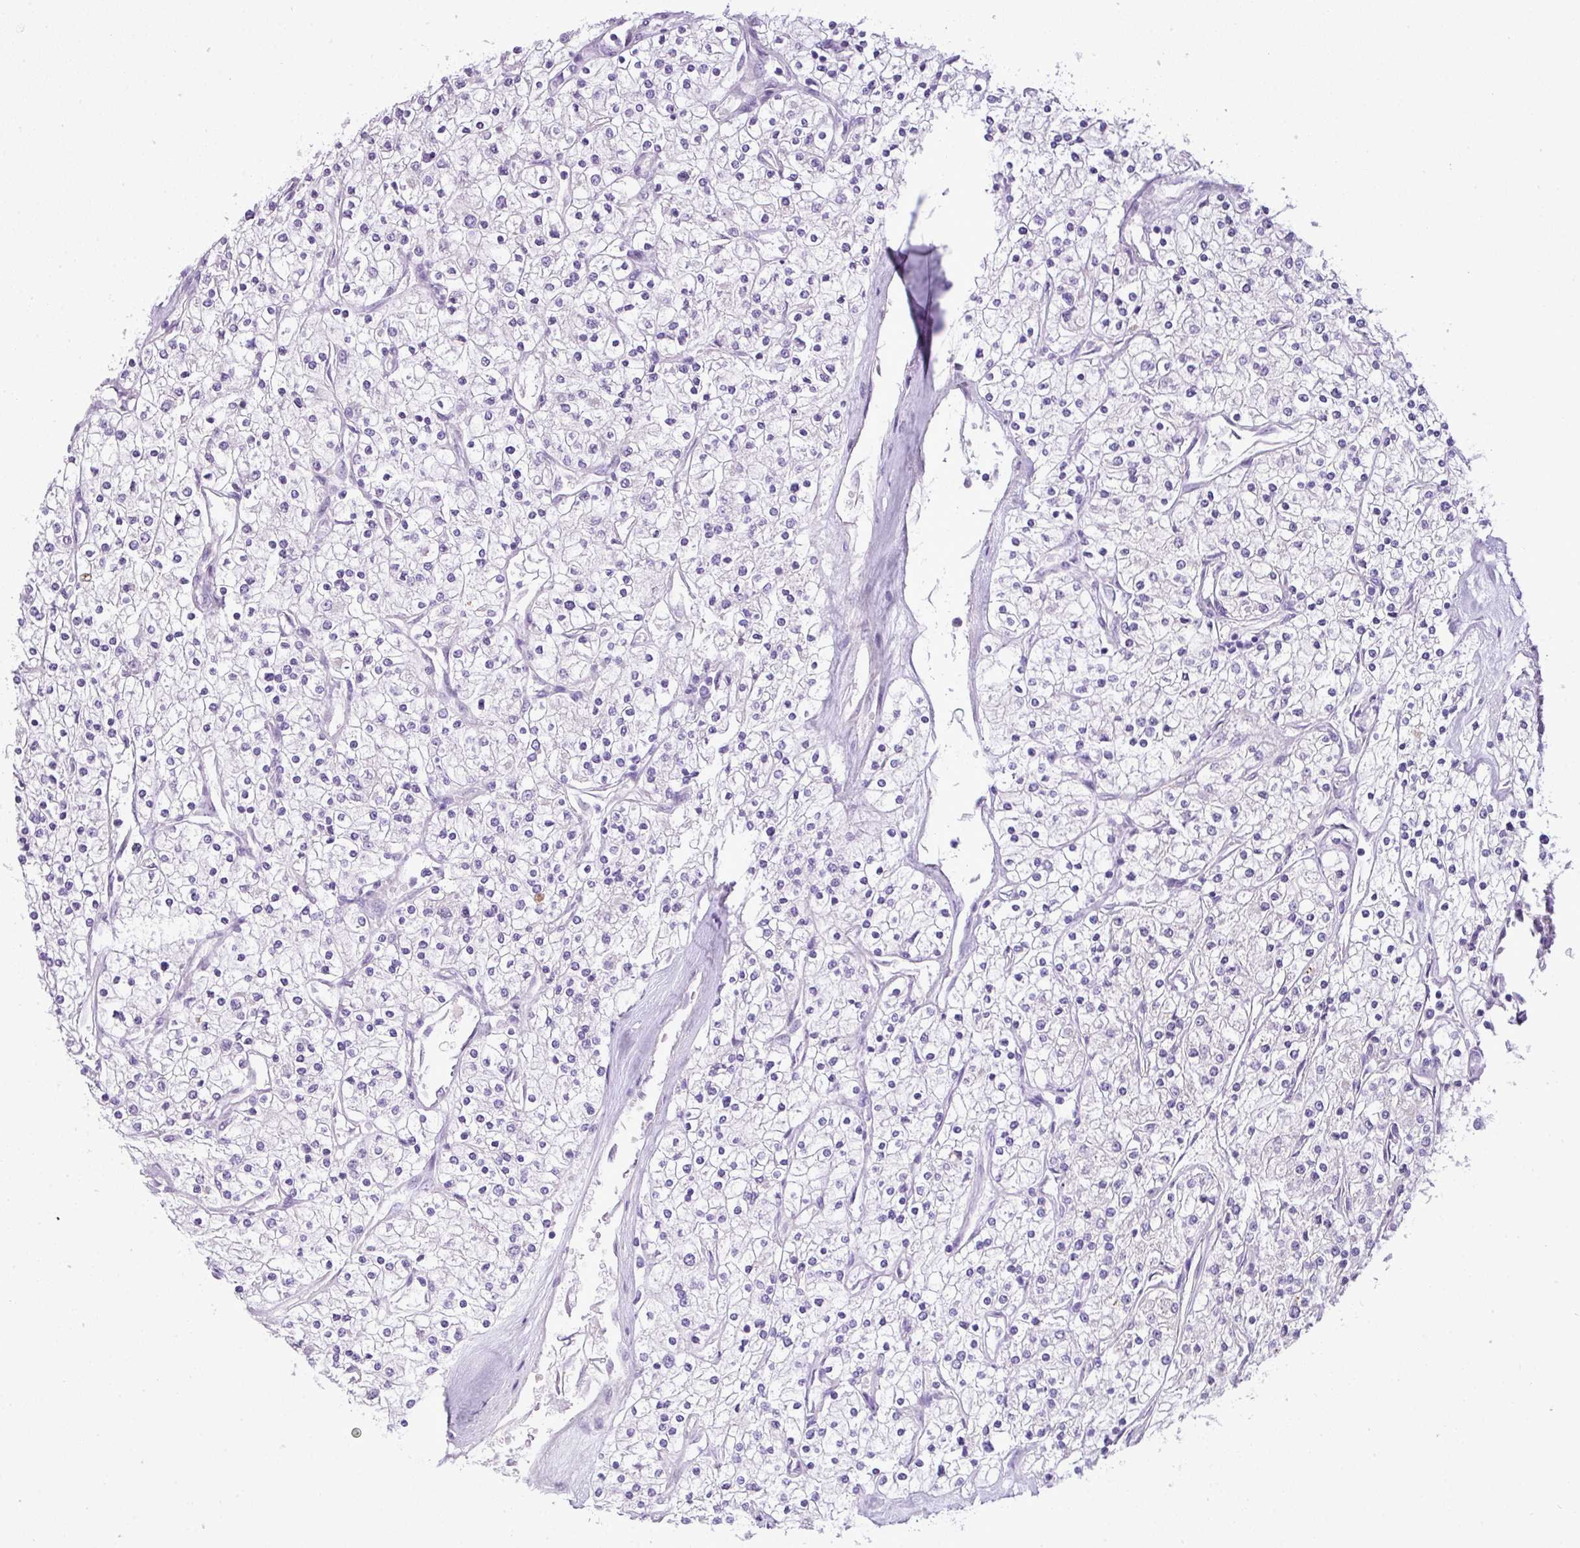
{"staining": {"intensity": "negative", "quantity": "none", "location": "none"}, "tissue": "renal cancer", "cell_type": "Tumor cells", "image_type": "cancer", "snomed": [{"axis": "morphology", "description": "Adenocarcinoma, NOS"}, {"axis": "topography", "description": "Kidney"}], "caption": "The histopathology image reveals no significant positivity in tumor cells of renal cancer (adenocarcinoma).", "gene": "ENSG00000273748", "patient": {"sex": "male", "age": 80}}